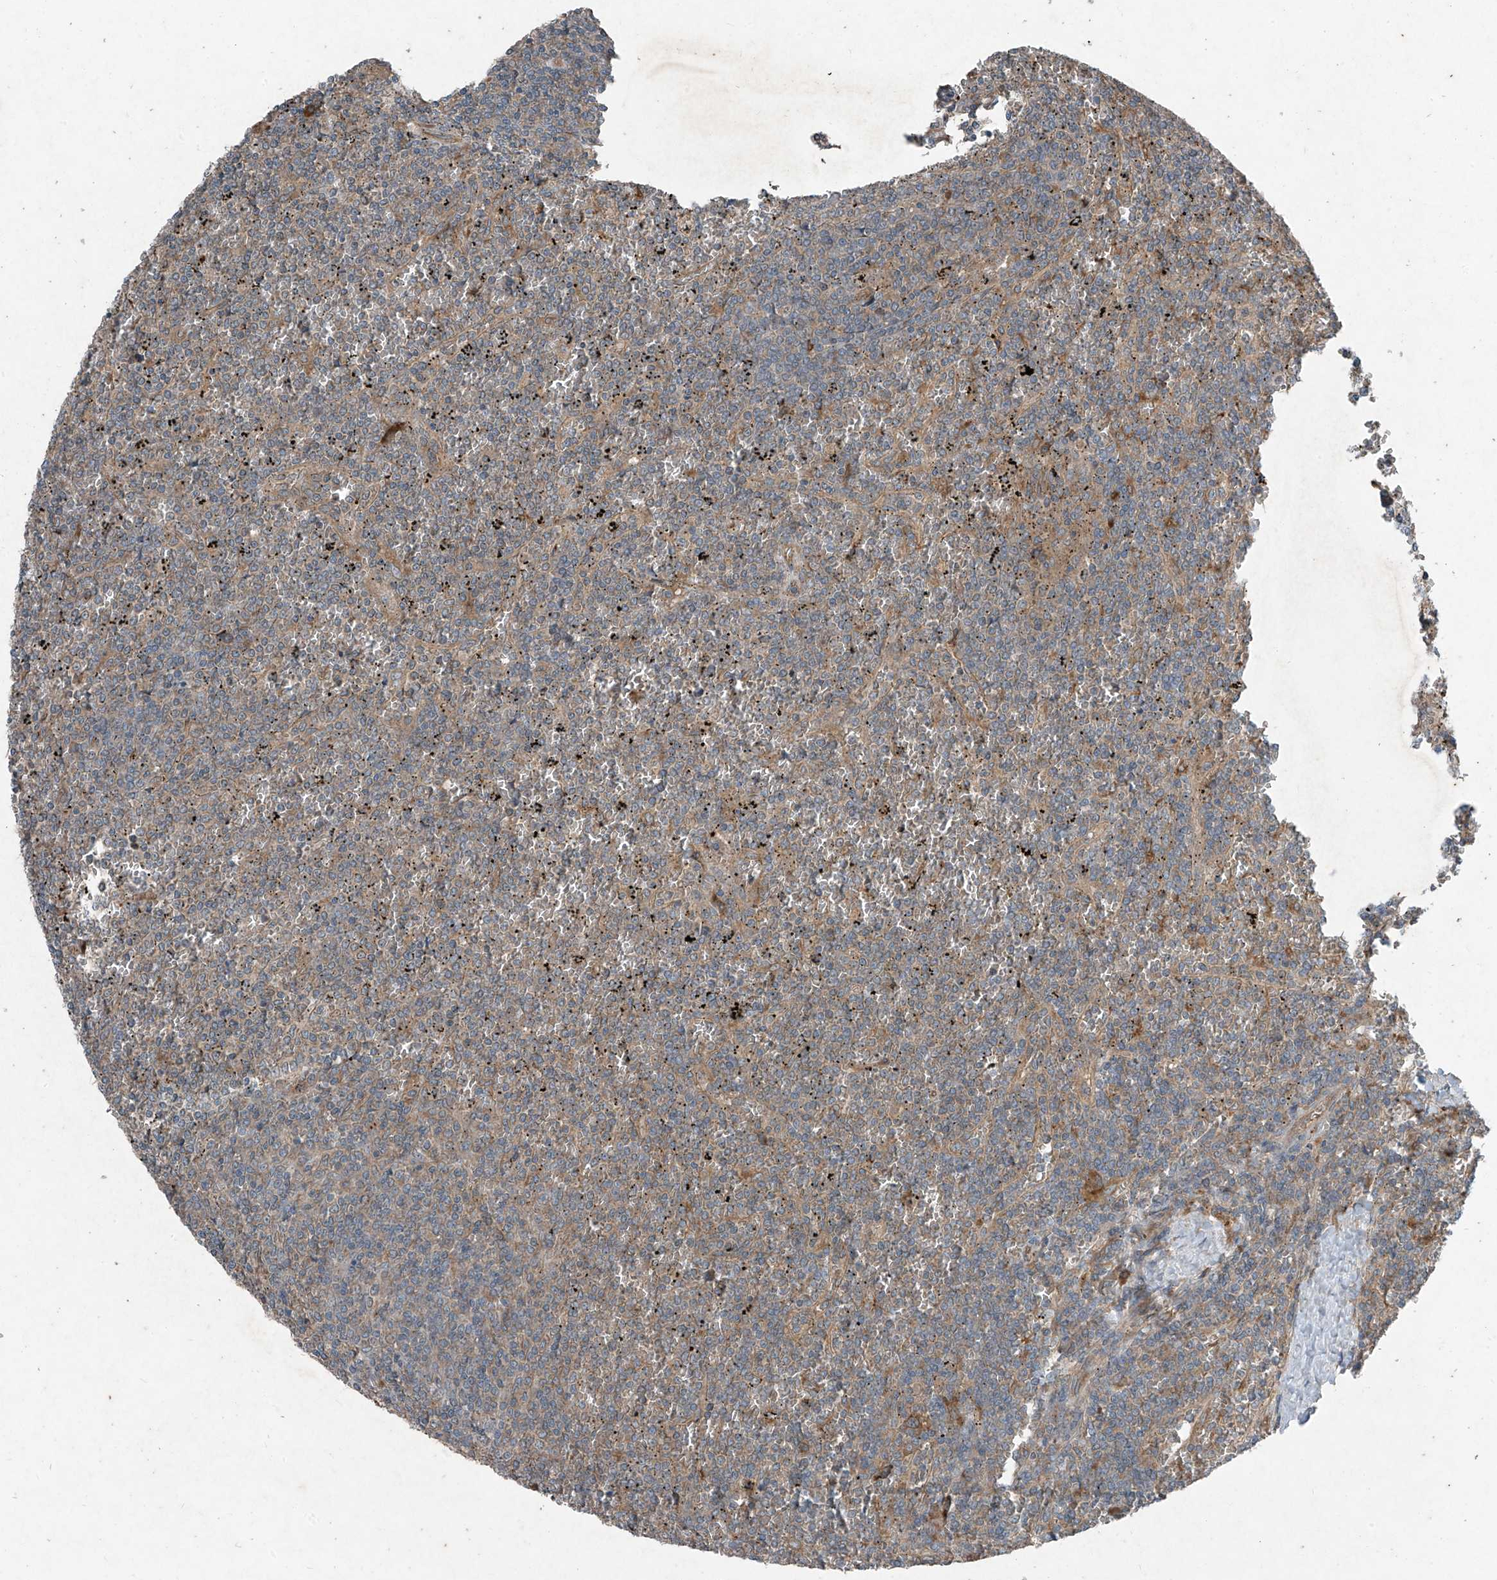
{"staining": {"intensity": "negative", "quantity": "none", "location": "none"}, "tissue": "lymphoma", "cell_type": "Tumor cells", "image_type": "cancer", "snomed": [{"axis": "morphology", "description": "Malignant lymphoma, non-Hodgkin's type, Low grade"}, {"axis": "topography", "description": "Spleen"}], "caption": "Immunohistochemical staining of human lymphoma shows no significant expression in tumor cells. (Immunohistochemistry (ihc), brightfield microscopy, high magnification).", "gene": "FOXRED2", "patient": {"sex": "female", "age": 19}}